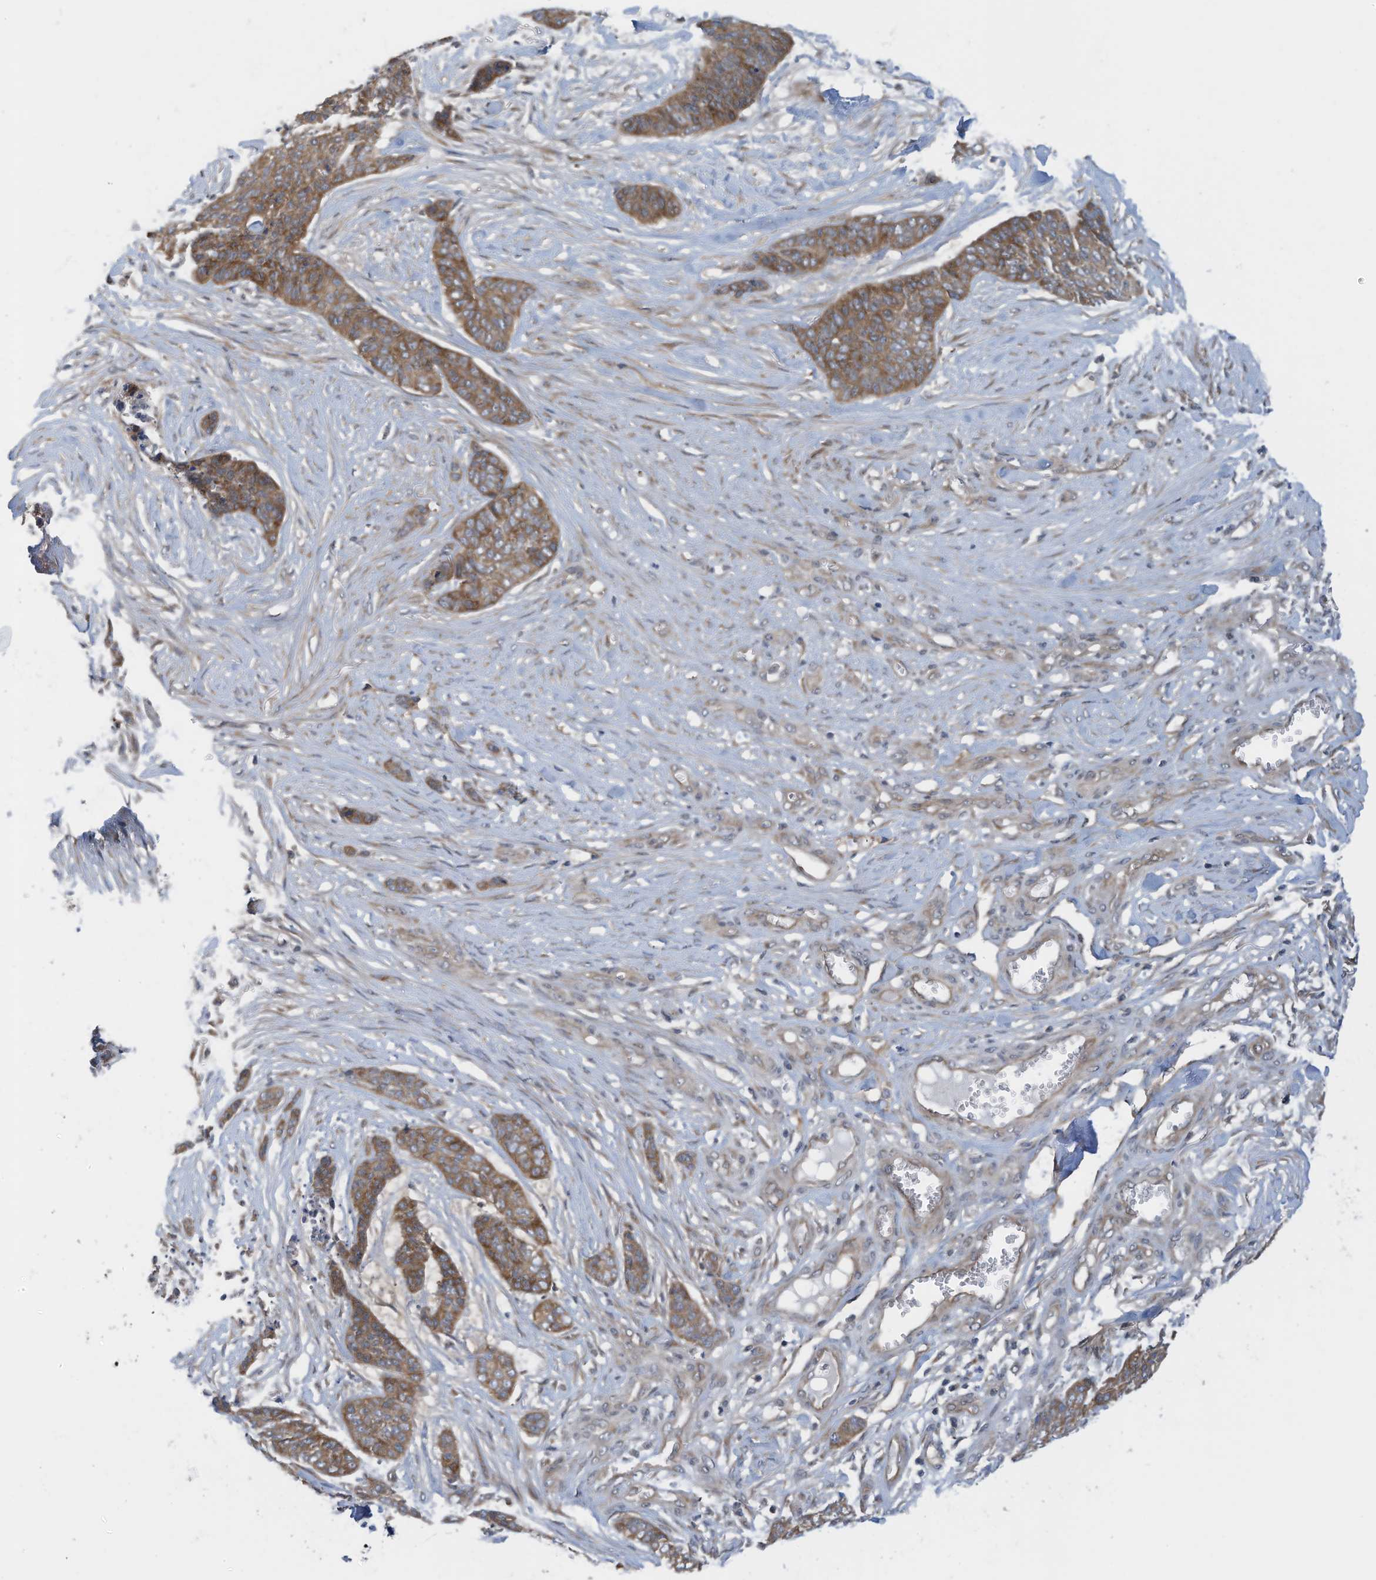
{"staining": {"intensity": "moderate", "quantity": ">75%", "location": "cytoplasmic/membranous"}, "tissue": "skin cancer", "cell_type": "Tumor cells", "image_type": "cancer", "snomed": [{"axis": "morphology", "description": "Basal cell carcinoma"}, {"axis": "topography", "description": "Skin"}], "caption": "DAB immunohistochemical staining of skin cancer exhibits moderate cytoplasmic/membranous protein positivity in approximately >75% of tumor cells. (Brightfield microscopy of DAB IHC at high magnification).", "gene": "REPS1", "patient": {"sex": "female", "age": 64}}